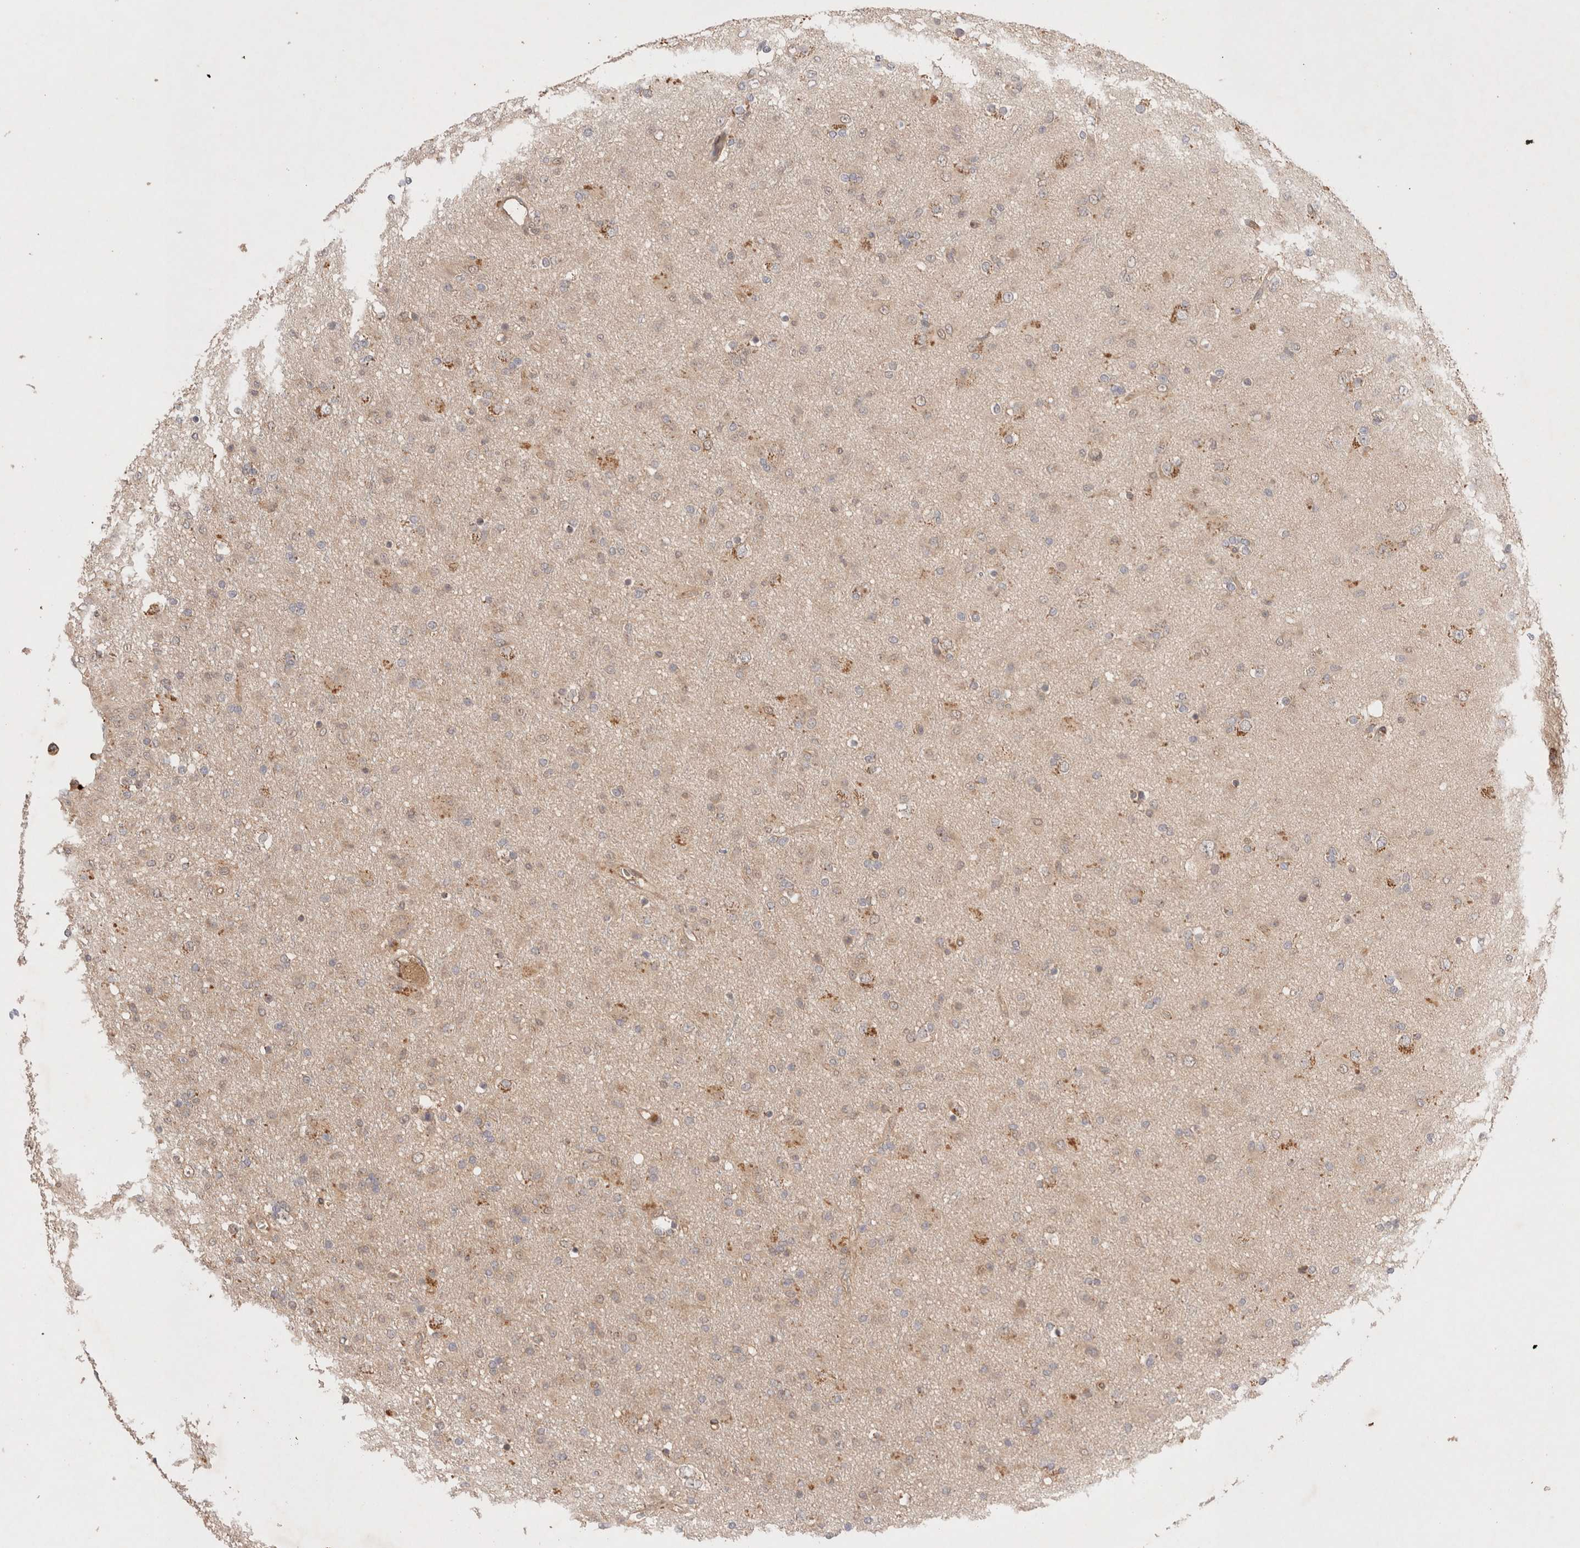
{"staining": {"intensity": "weak", "quantity": ">75%", "location": "cytoplasmic/membranous"}, "tissue": "glioma", "cell_type": "Tumor cells", "image_type": "cancer", "snomed": [{"axis": "morphology", "description": "Glioma, malignant, Low grade"}, {"axis": "topography", "description": "Brain"}], "caption": "Human glioma stained with a protein marker displays weak staining in tumor cells.", "gene": "CARNMT1", "patient": {"sex": "male", "age": 65}}